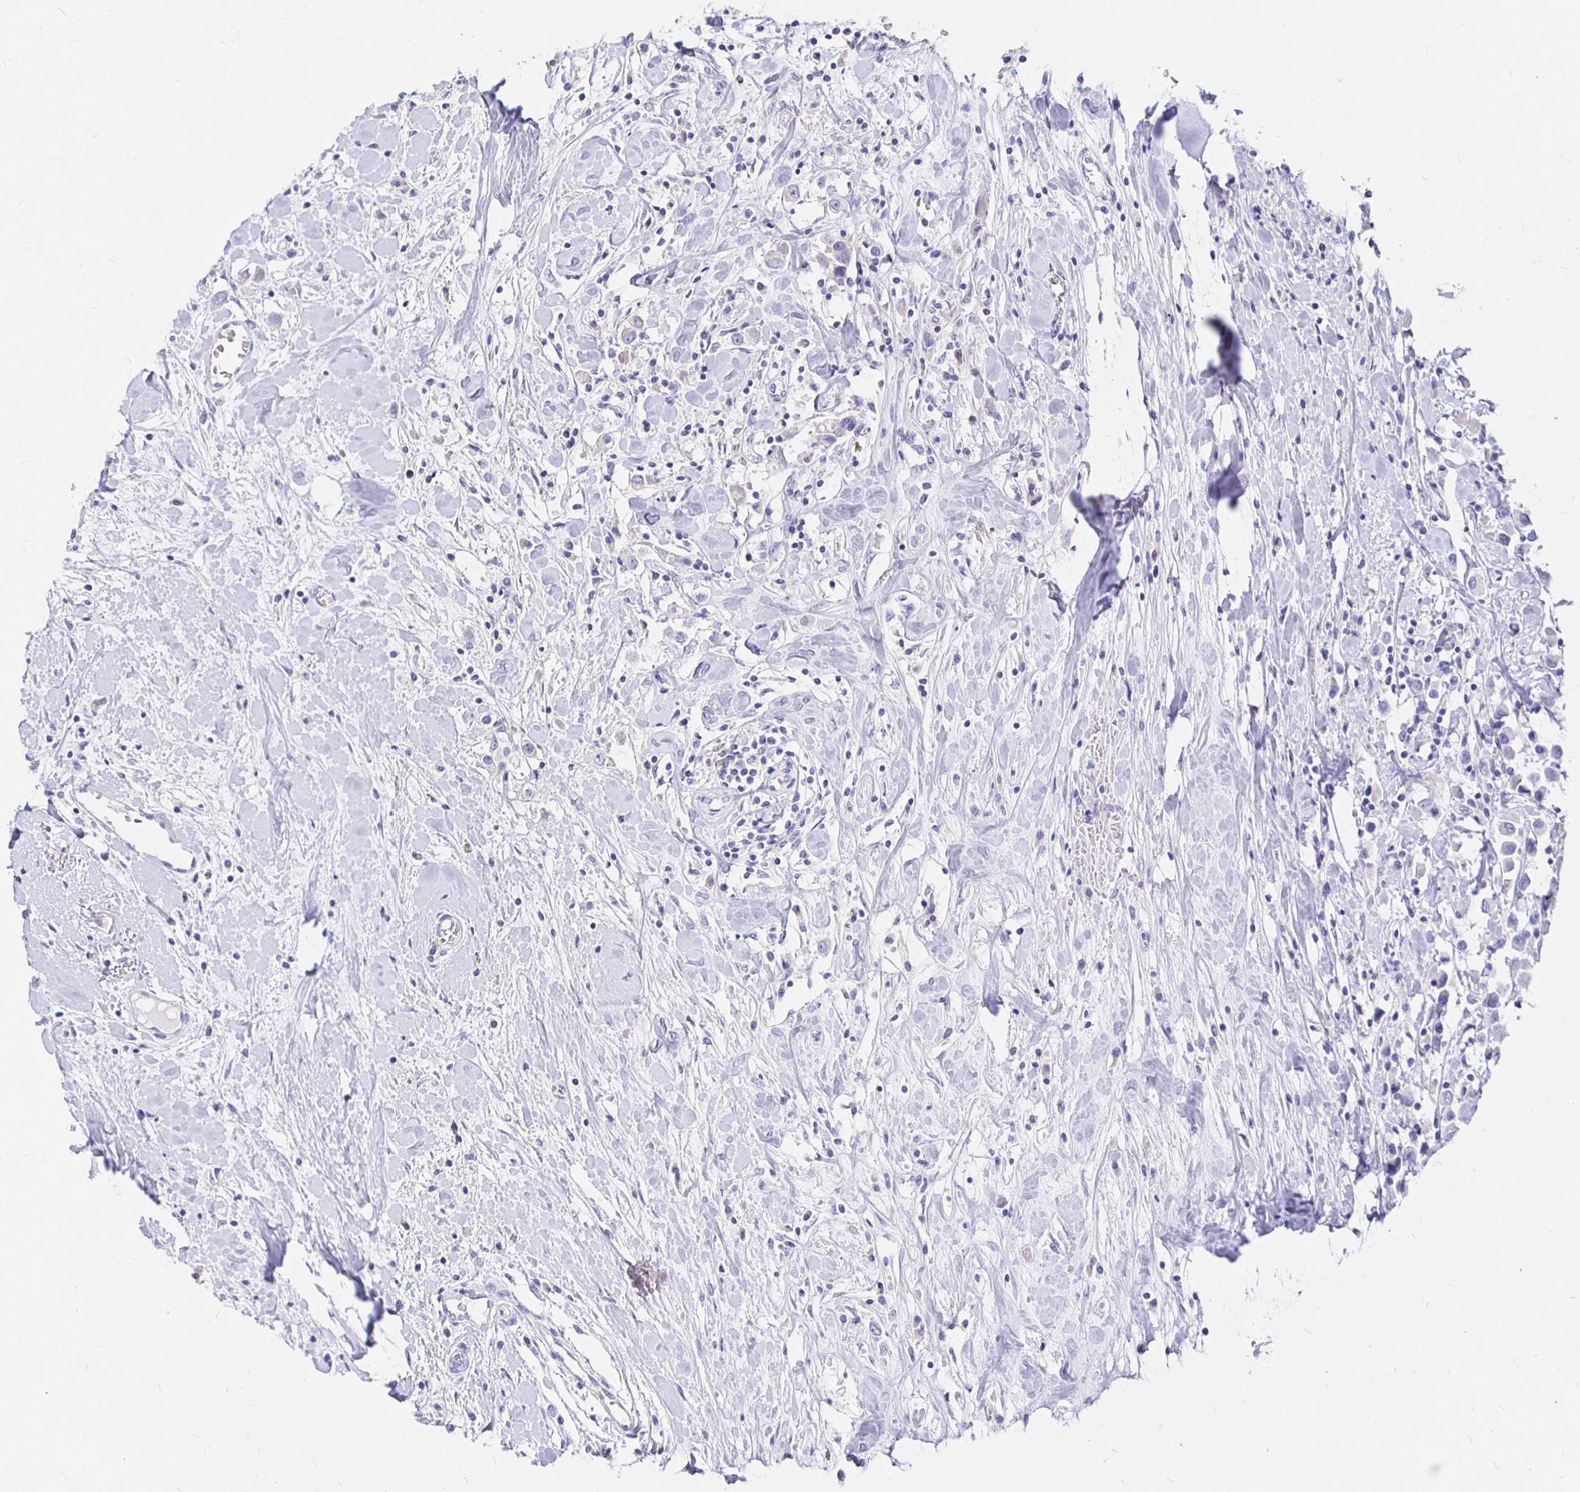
{"staining": {"intensity": "negative", "quantity": "none", "location": "none"}, "tissue": "breast cancer", "cell_type": "Tumor cells", "image_type": "cancer", "snomed": [{"axis": "morphology", "description": "Duct carcinoma"}, {"axis": "topography", "description": "Breast"}], "caption": "DAB (3,3'-diaminobenzidine) immunohistochemical staining of breast cancer reveals no significant expression in tumor cells.", "gene": "NECAB1", "patient": {"sex": "female", "age": 61}}